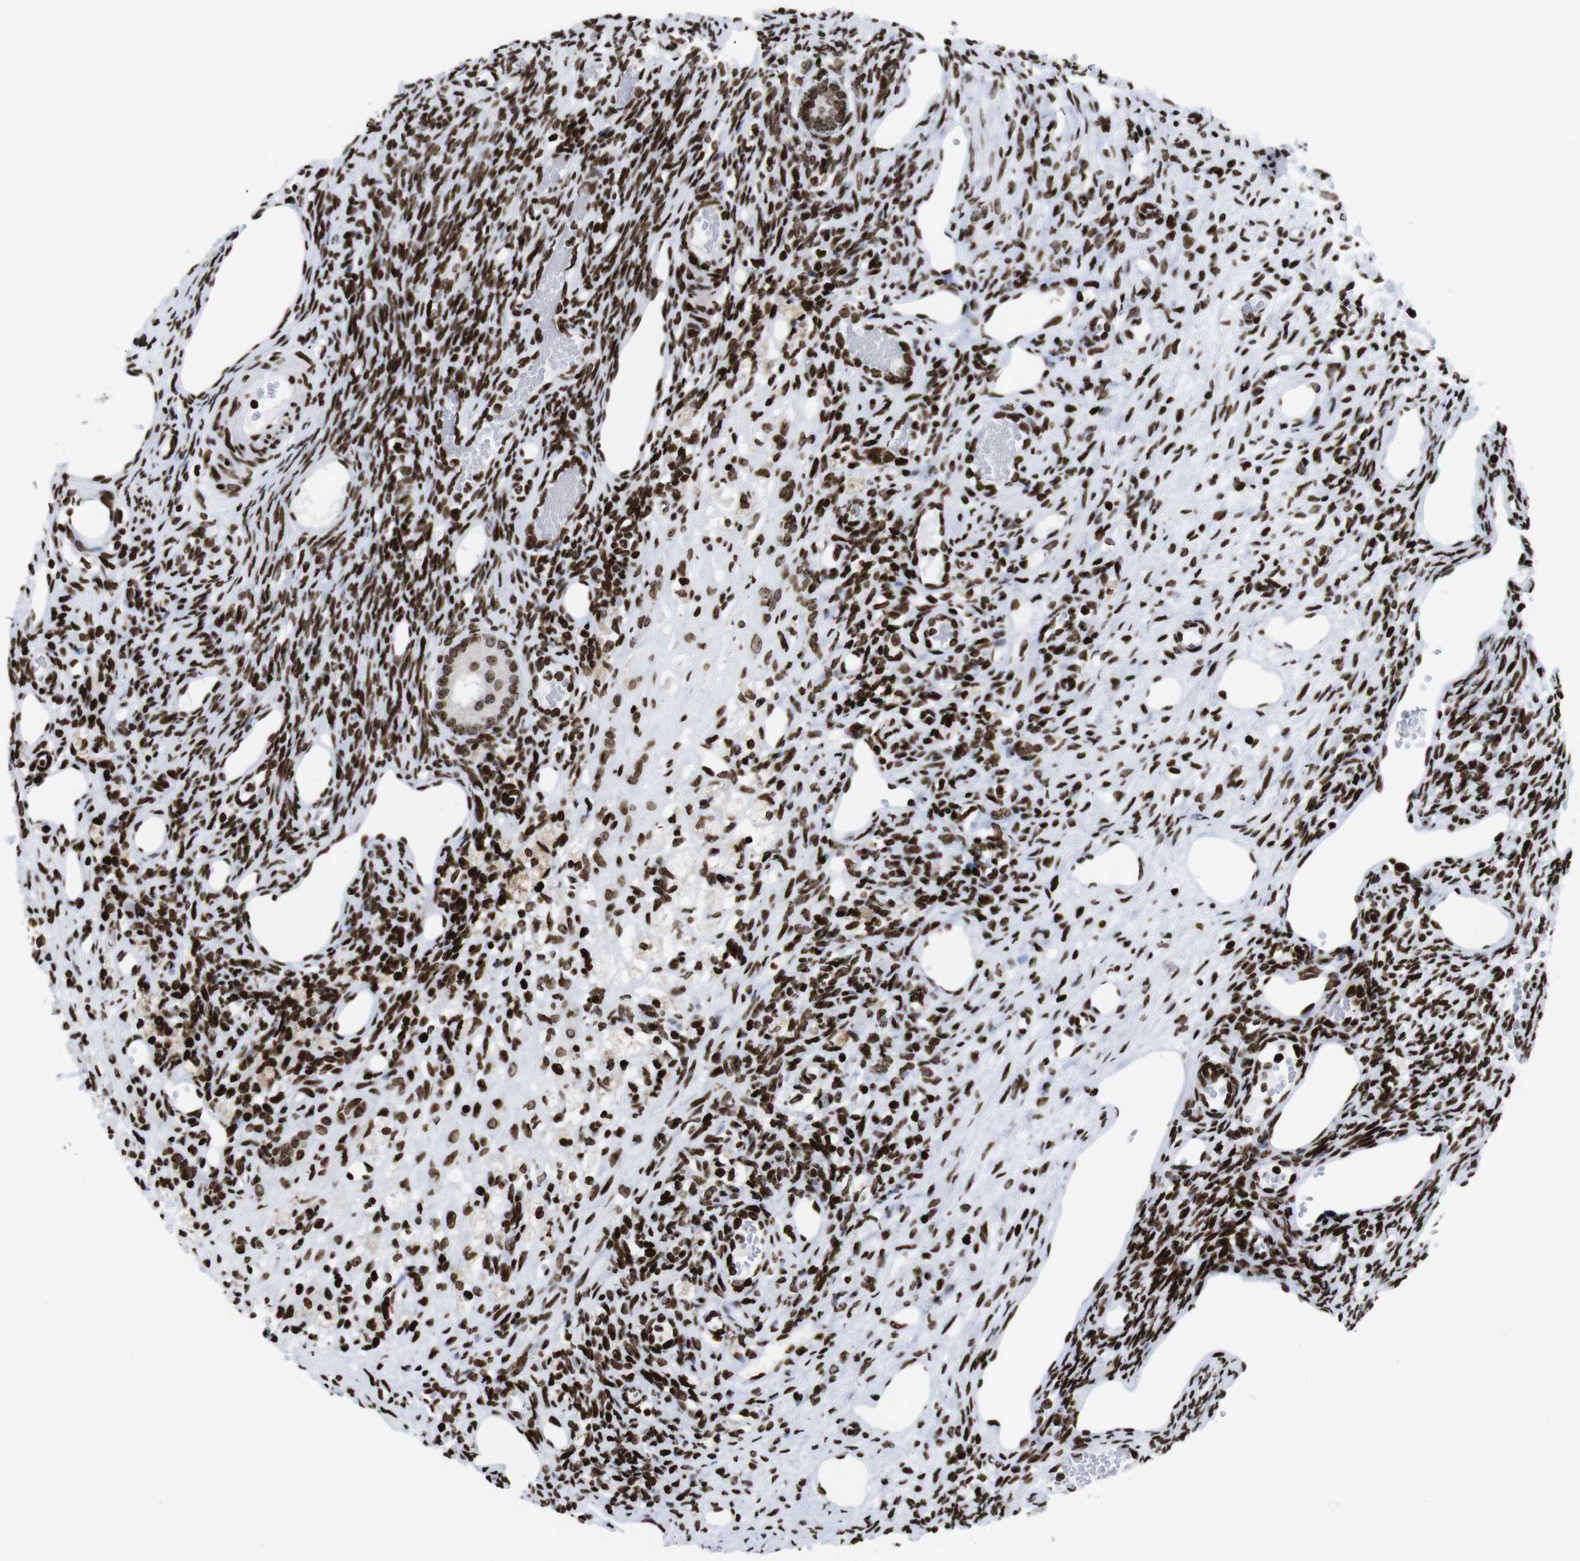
{"staining": {"intensity": "moderate", "quantity": ">75%", "location": "nuclear"}, "tissue": "ovary", "cell_type": "Follicle cells", "image_type": "normal", "snomed": [{"axis": "morphology", "description": "Normal tissue, NOS"}, {"axis": "topography", "description": "Ovary"}], "caption": "DAB (3,3'-diaminobenzidine) immunohistochemical staining of benign human ovary reveals moderate nuclear protein expression in approximately >75% of follicle cells.", "gene": "H1", "patient": {"sex": "female", "age": 33}}